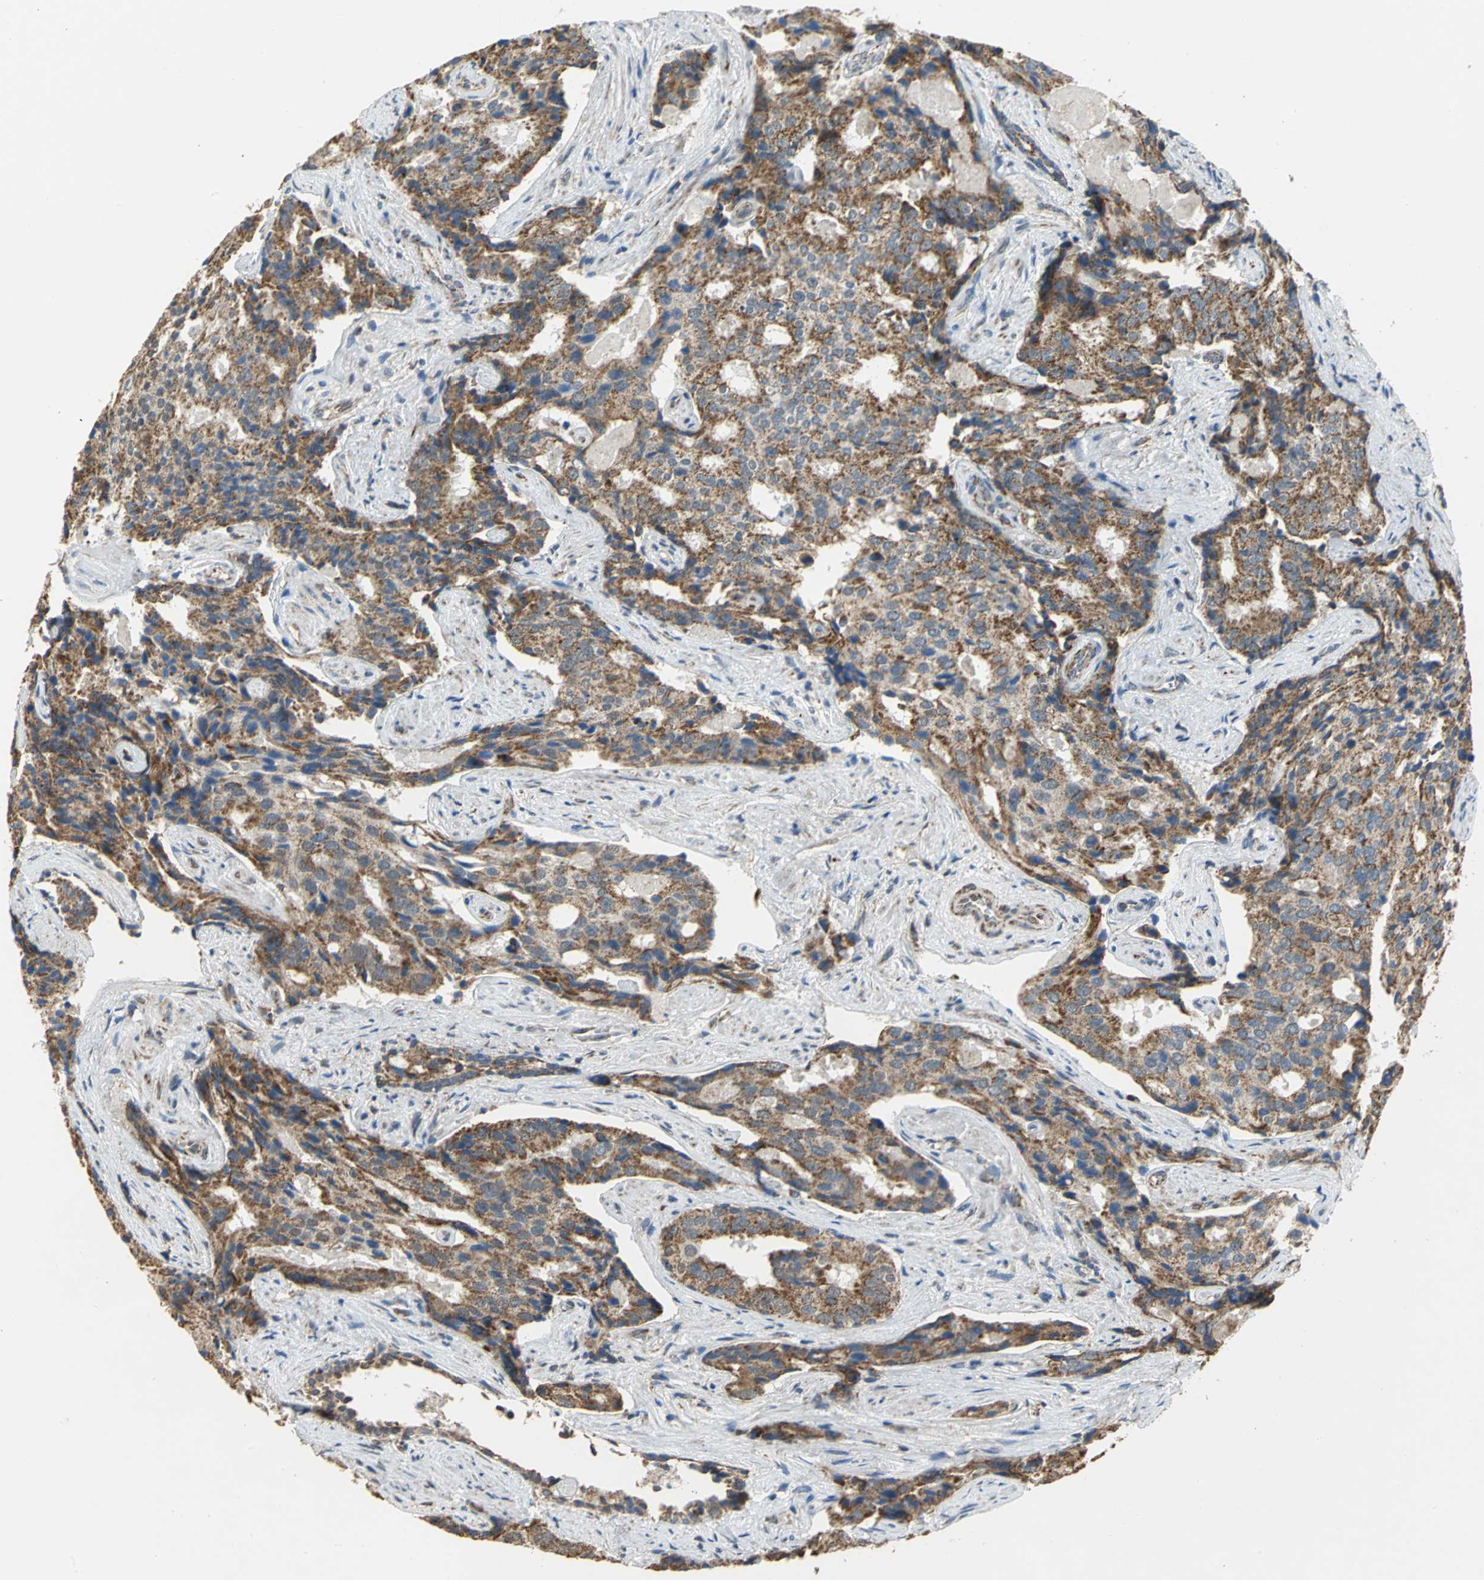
{"staining": {"intensity": "strong", "quantity": ">75%", "location": "cytoplasmic/membranous"}, "tissue": "prostate cancer", "cell_type": "Tumor cells", "image_type": "cancer", "snomed": [{"axis": "morphology", "description": "Adenocarcinoma, High grade"}, {"axis": "topography", "description": "Prostate"}], "caption": "Human prostate adenocarcinoma (high-grade) stained with a brown dye displays strong cytoplasmic/membranous positive positivity in approximately >75% of tumor cells.", "gene": "NDUFB5", "patient": {"sex": "male", "age": 58}}